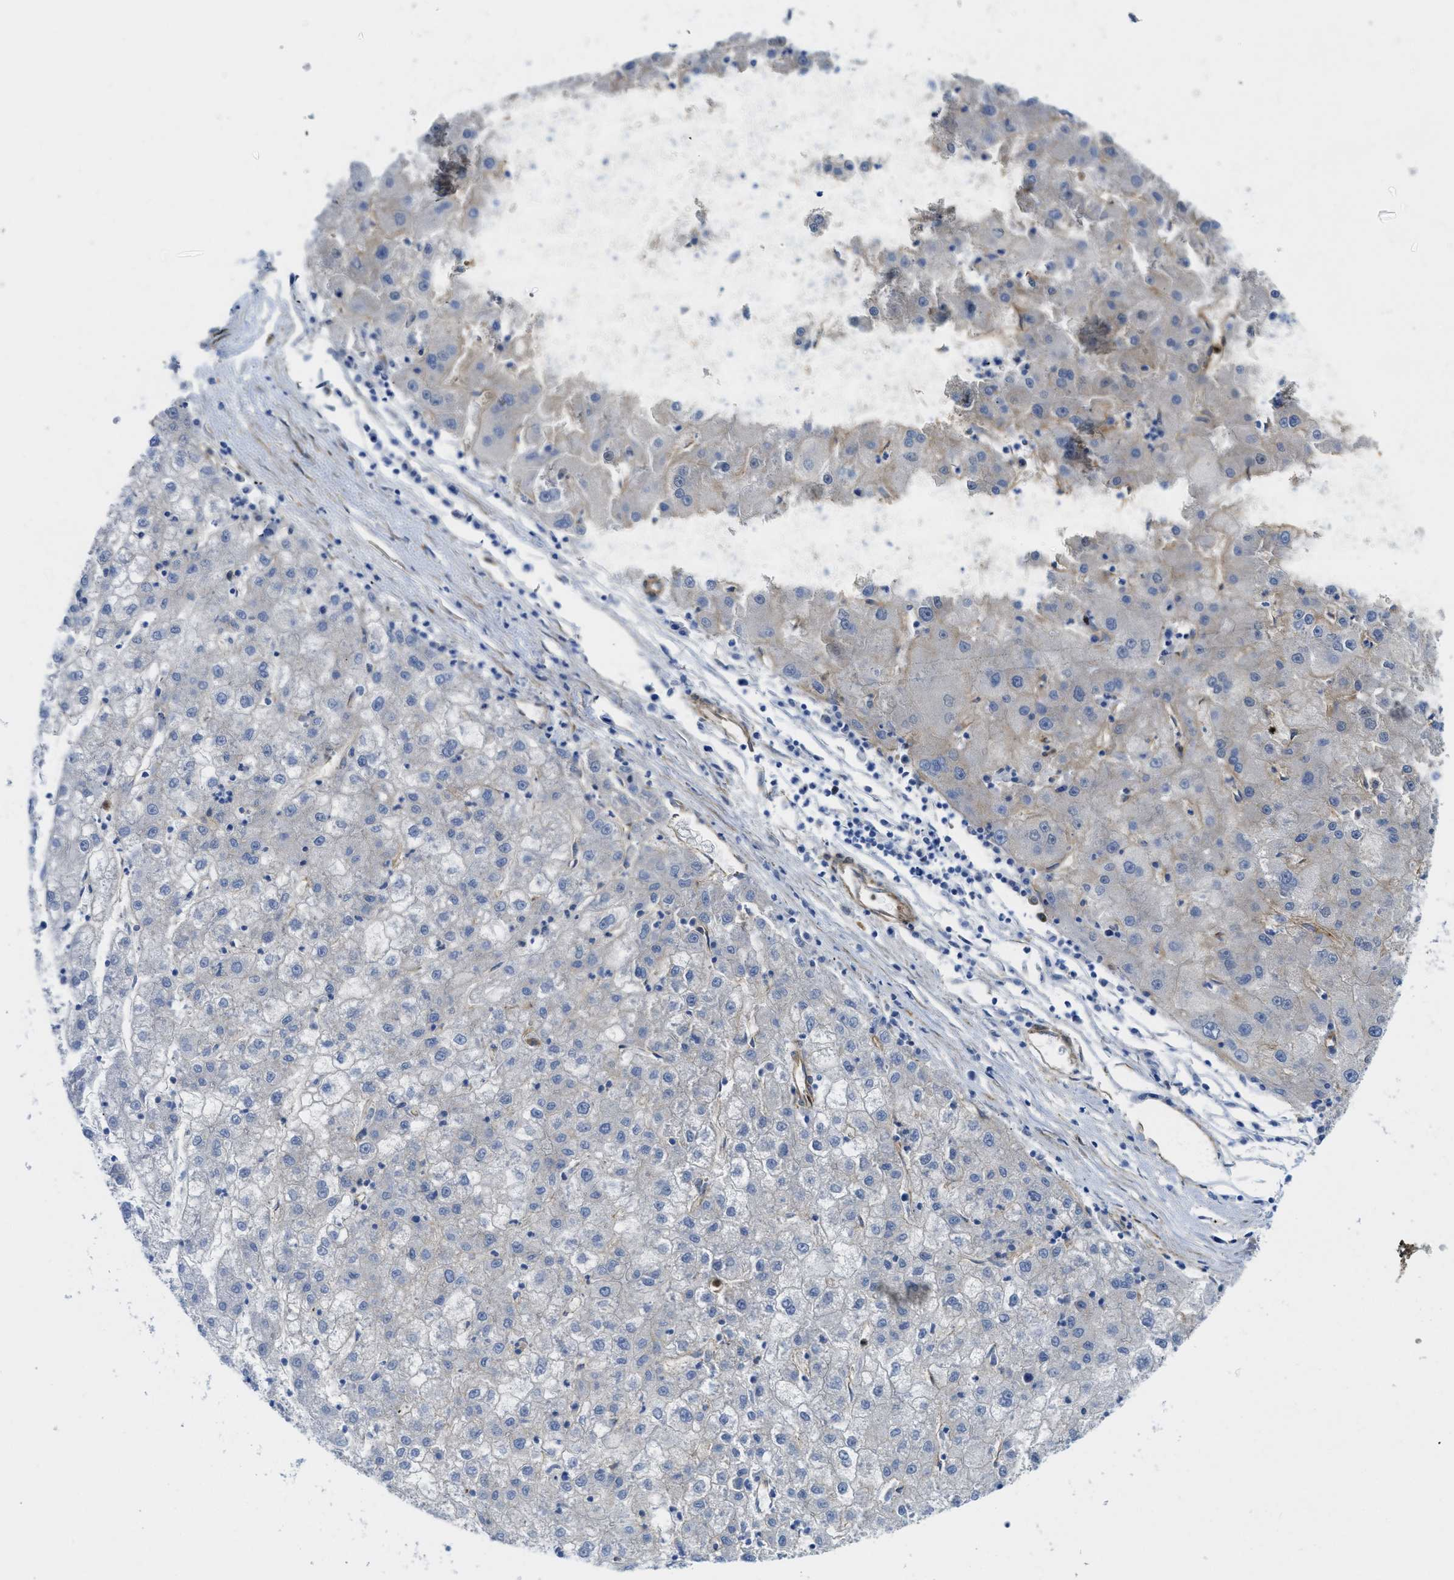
{"staining": {"intensity": "weak", "quantity": "<25%", "location": "cytoplasmic/membranous"}, "tissue": "liver cancer", "cell_type": "Tumor cells", "image_type": "cancer", "snomed": [{"axis": "morphology", "description": "Carcinoma, Hepatocellular, NOS"}, {"axis": "topography", "description": "Liver"}], "caption": "Immunohistochemical staining of liver cancer demonstrates no significant positivity in tumor cells.", "gene": "HIP1", "patient": {"sex": "male", "age": 72}}